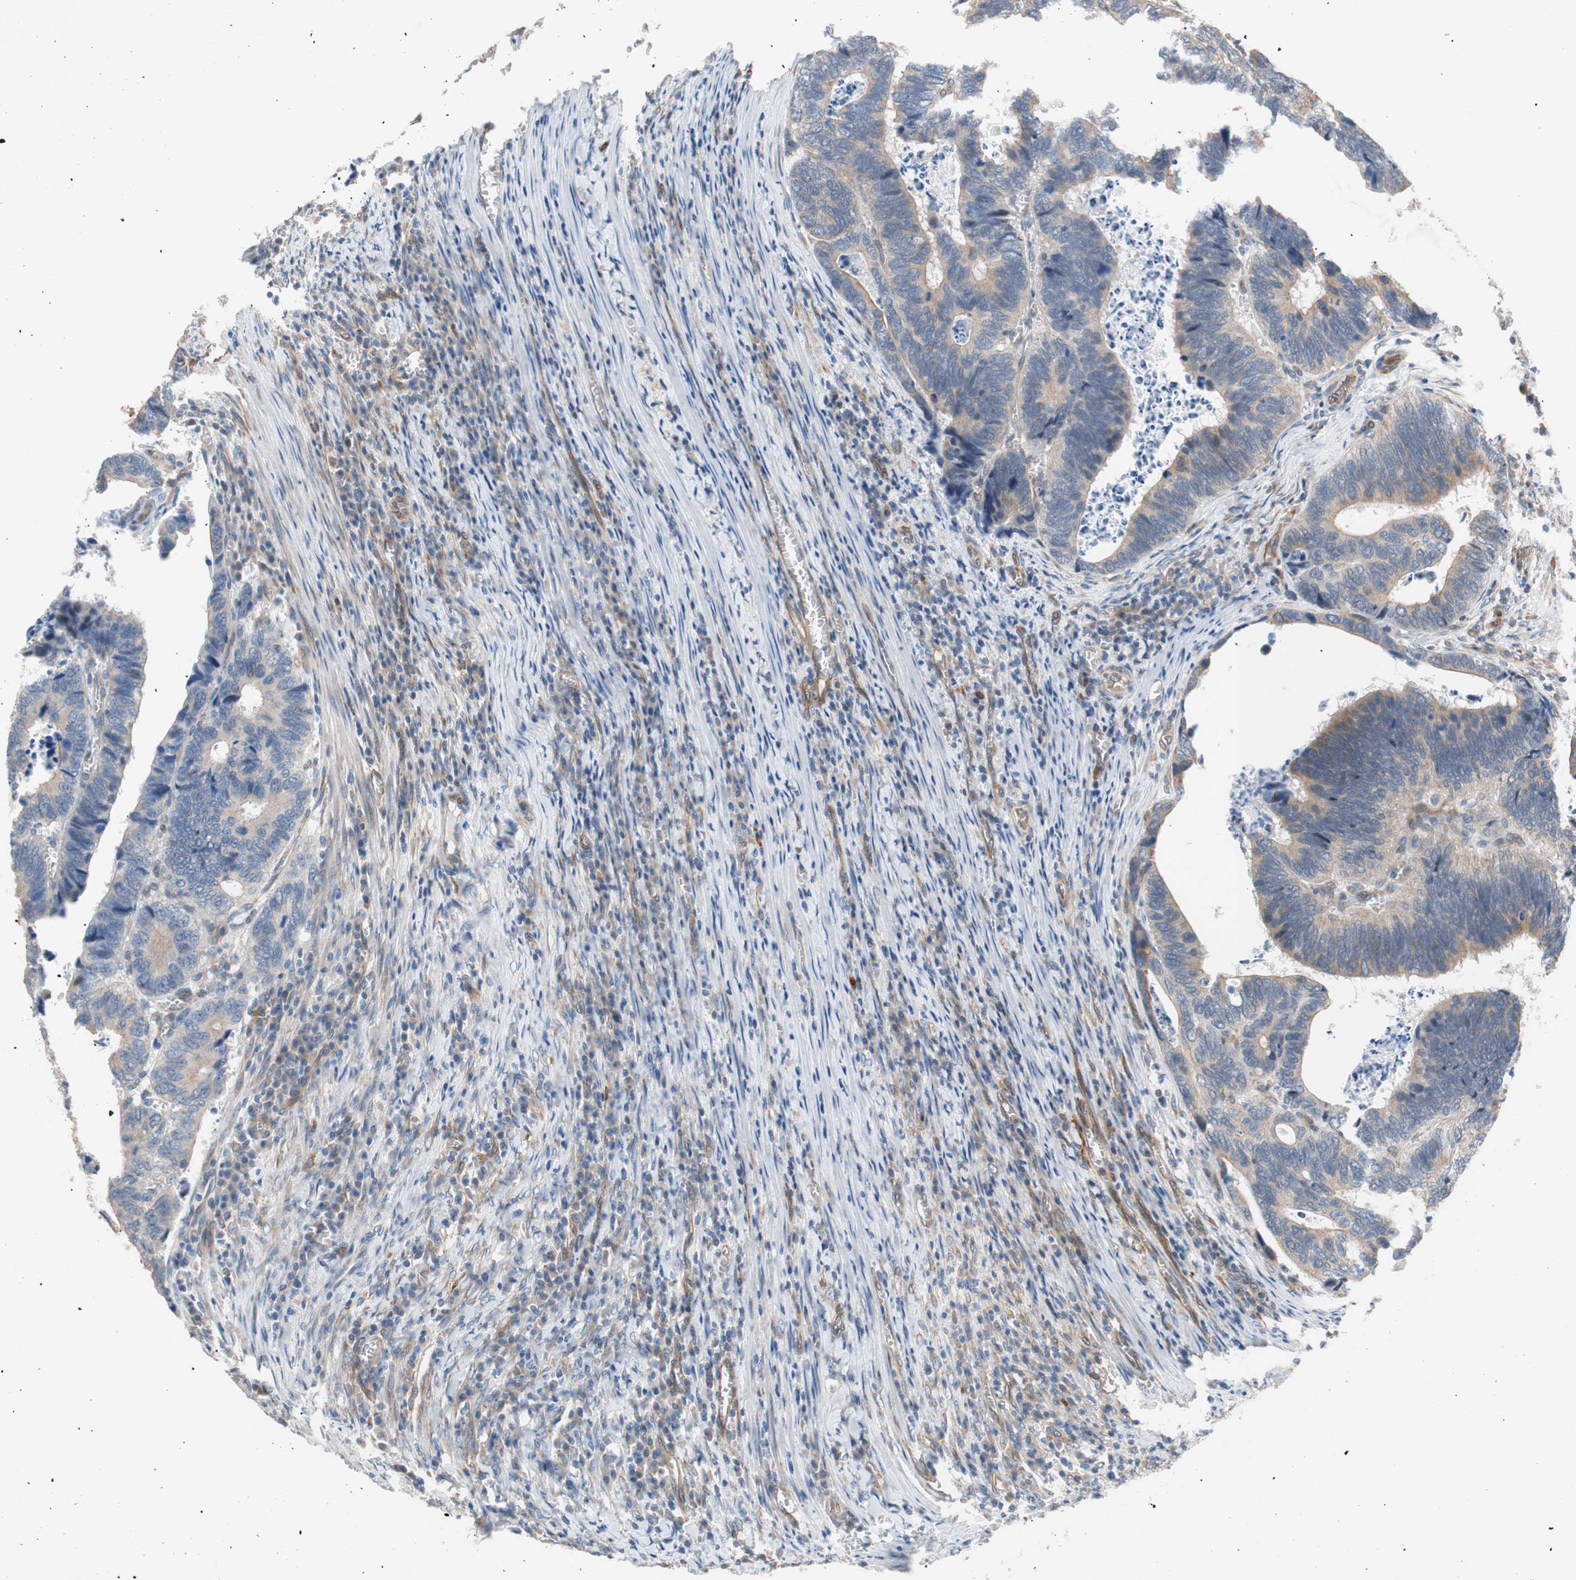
{"staining": {"intensity": "weak", "quantity": "25%-75%", "location": "cytoplasmic/membranous"}, "tissue": "colorectal cancer", "cell_type": "Tumor cells", "image_type": "cancer", "snomed": [{"axis": "morphology", "description": "Adenocarcinoma, NOS"}, {"axis": "topography", "description": "Colon"}], "caption": "The image reveals immunohistochemical staining of colorectal cancer. There is weak cytoplasmic/membranous positivity is appreciated in approximately 25%-75% of tumor cells.", "gene": "SMG1", "patient": {"sex": "male", "age": 72}}